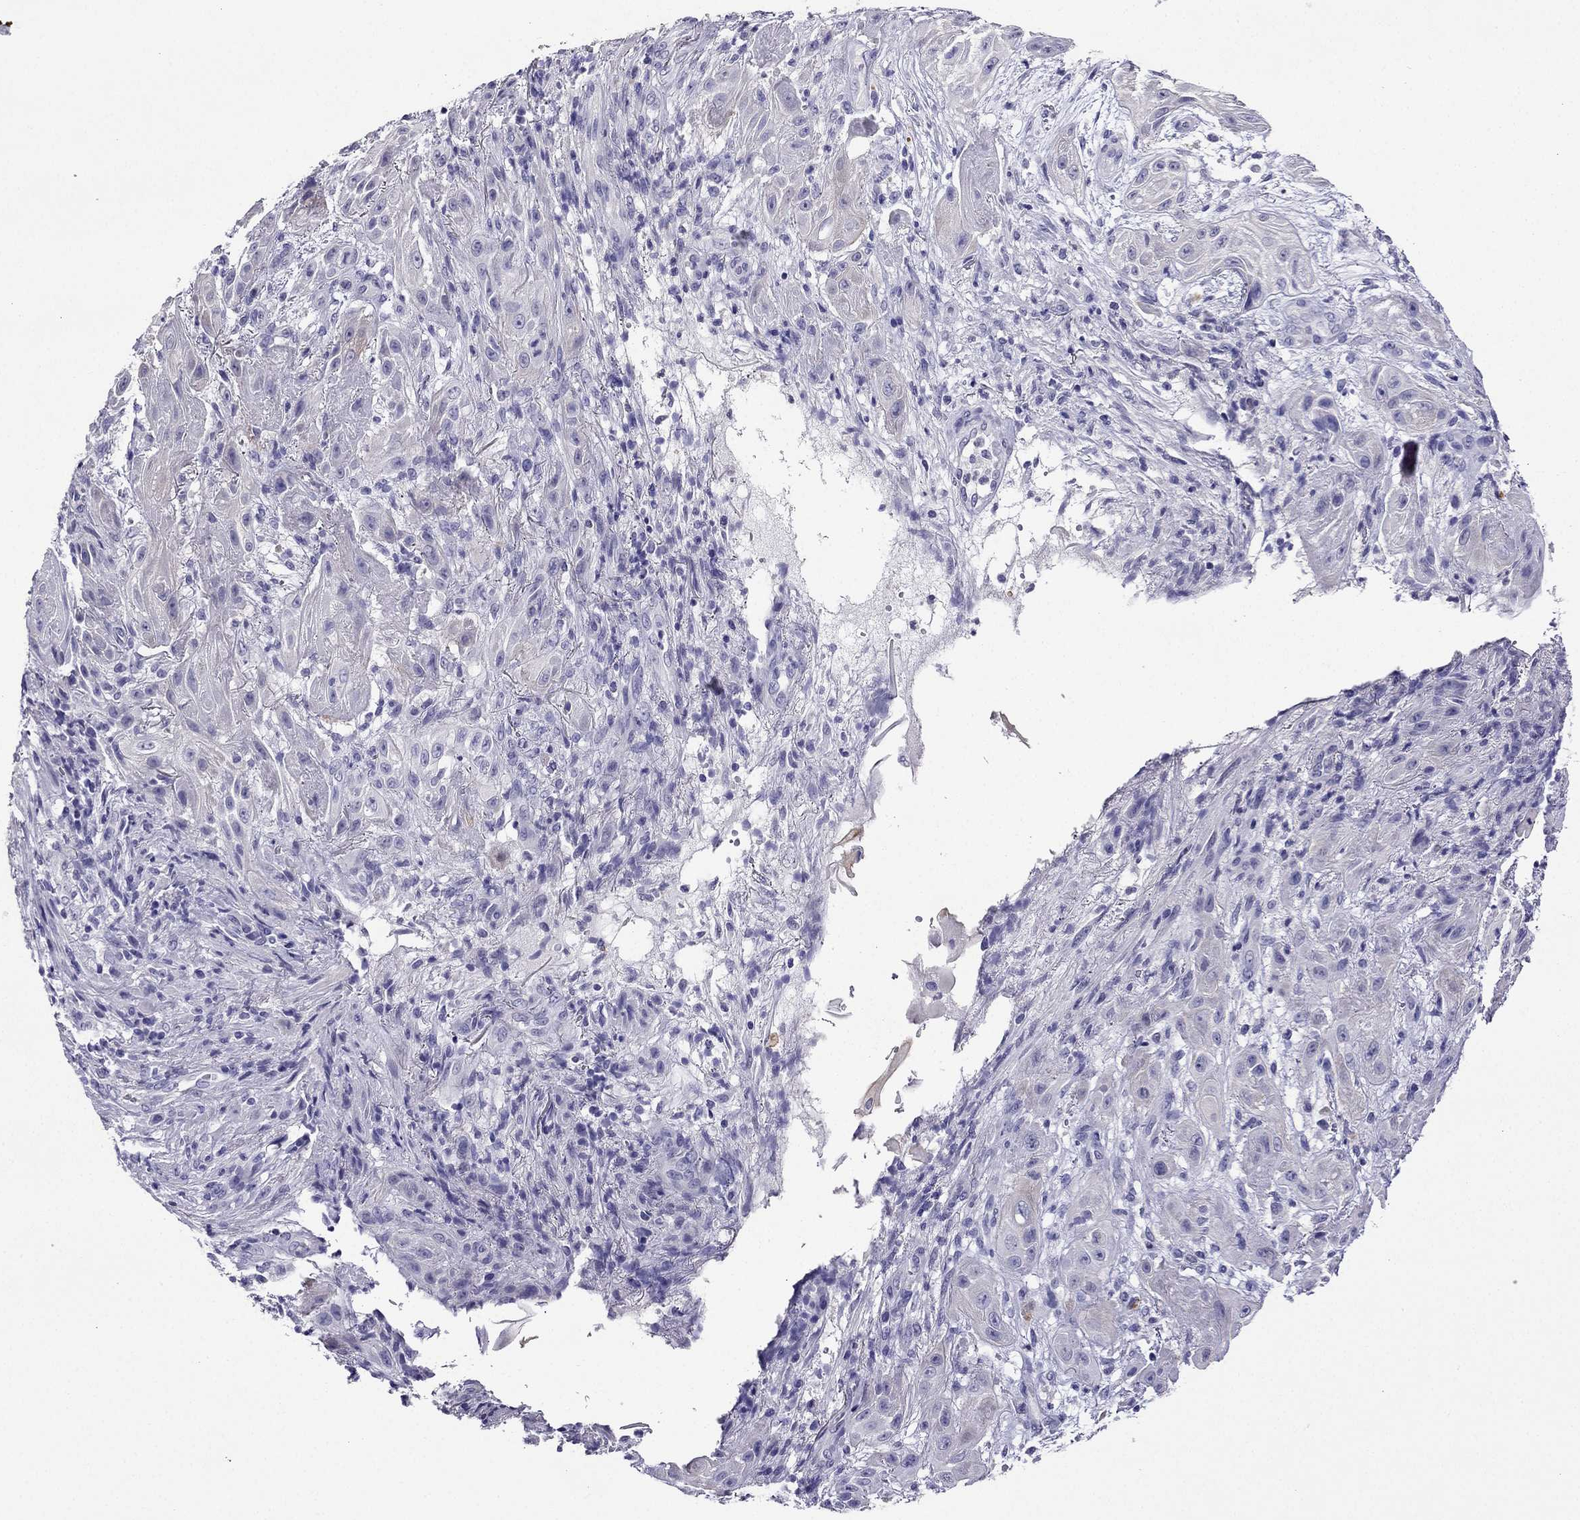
{"staining": {"intensity": "negative", "quantity": "none", "location": "none"}, "tissue": "skin cancer", "cell_type": "Tumor cells", "image_type": "cancer", "snomed": [{"axis": "morphology", "description": "Squamous cell carcinoma, NOS"}, {"axis": "topography", "description": "Skin"}], "caption": "This is an immunohistochemistry micrograph of skin cancer. There is no expression in tumor cells.", "gene": "KCNJ10", "patient": {"sex": "male", "age": 62}}